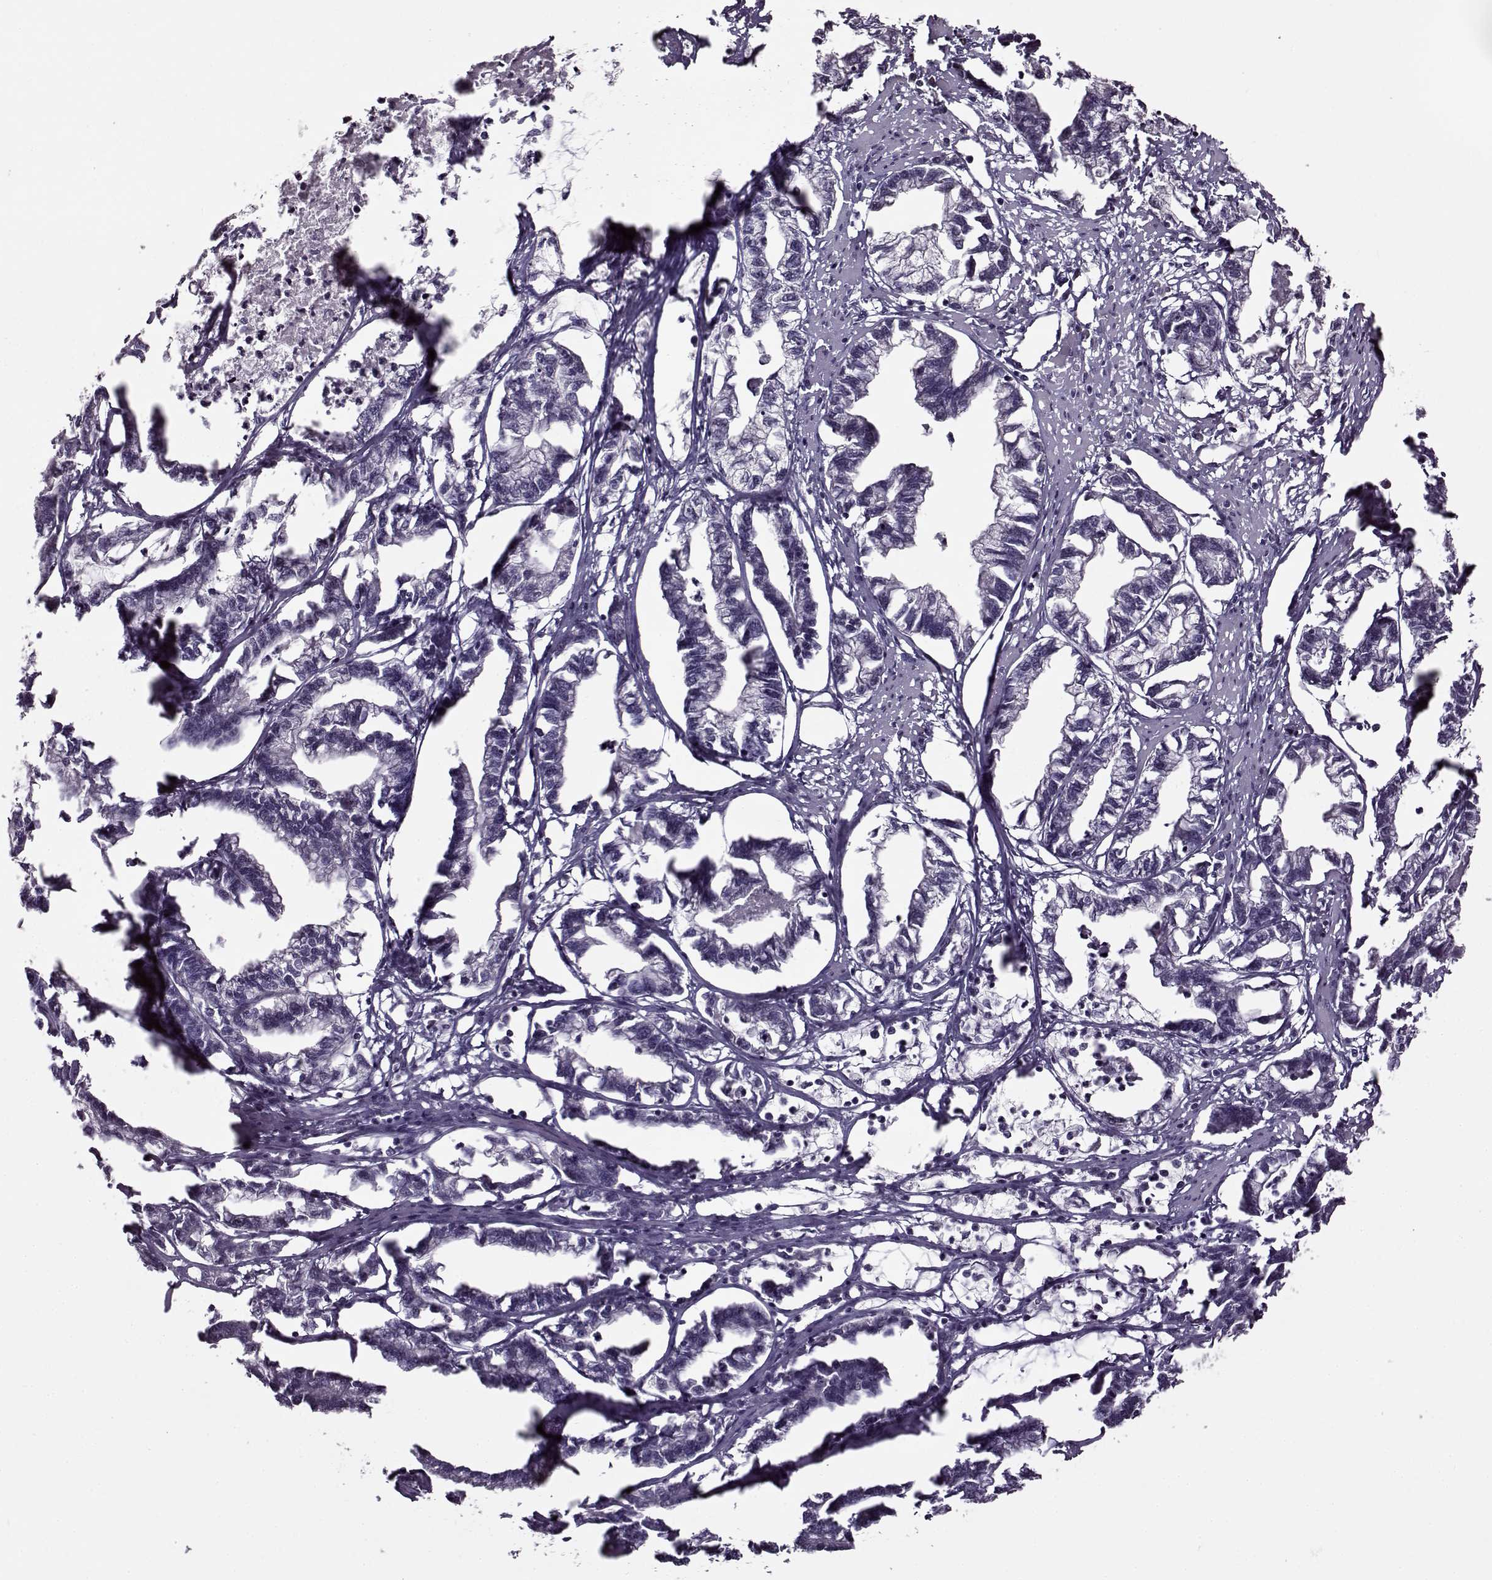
{"staining": {"intensity": "negative", "quantity": "none", "location": "none"}, "tissue": "stomach cancer", "cell_type": "Tumor cells", "image_type": "cancer", "snomed": [{"axis": "morphology", "description": "Adenocarcinoma, NOS"}, {"axis": "topography", "description": "Stomach"}], "caption": "An immunohistochemistry (IHC) image of adenocarcinoma (stomach) is shown. There is no staining in tumor cells of adenocarcinoma (stomach).", "gene": "FSHB", "patient": {"sex": "male", "age": 83}}